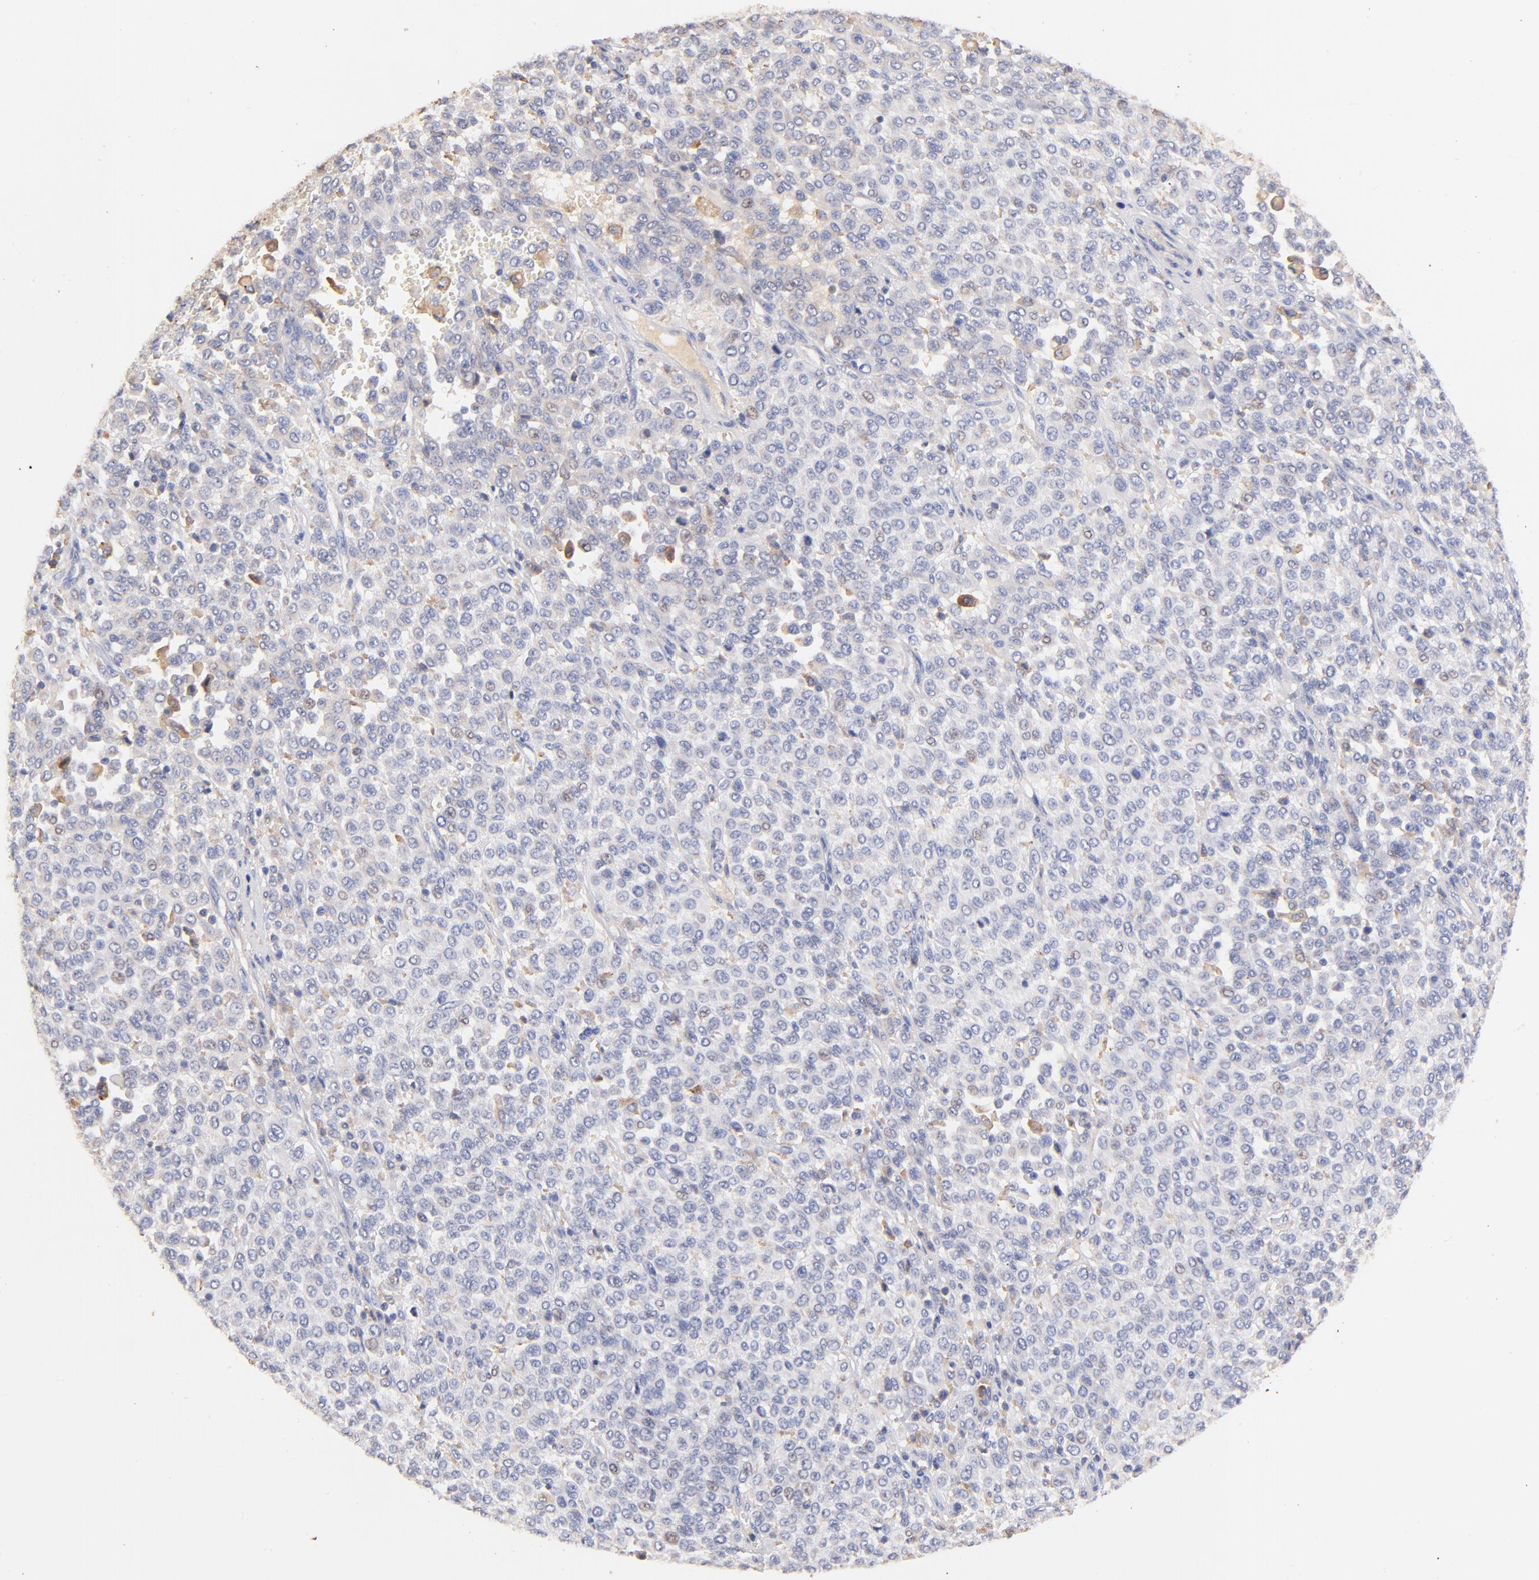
{"staining": {"intensity": "weak", "quantity": "<25%", "location": "nuclear"}, "tissue": "melanoma", "cell_type": "Tumor cells", "image_type": "cancer", "snomed": [{"axis": "morphology", "description": "Malignant melanoma, Metastatic site"}, {"axis": "topography", "description": "Pancreas"}], "caption": "Tumor cells are negative for protein expression in human melanoma.", "gene": "IGLV7-43", "patient": {"sex": "female", "age": 30}}